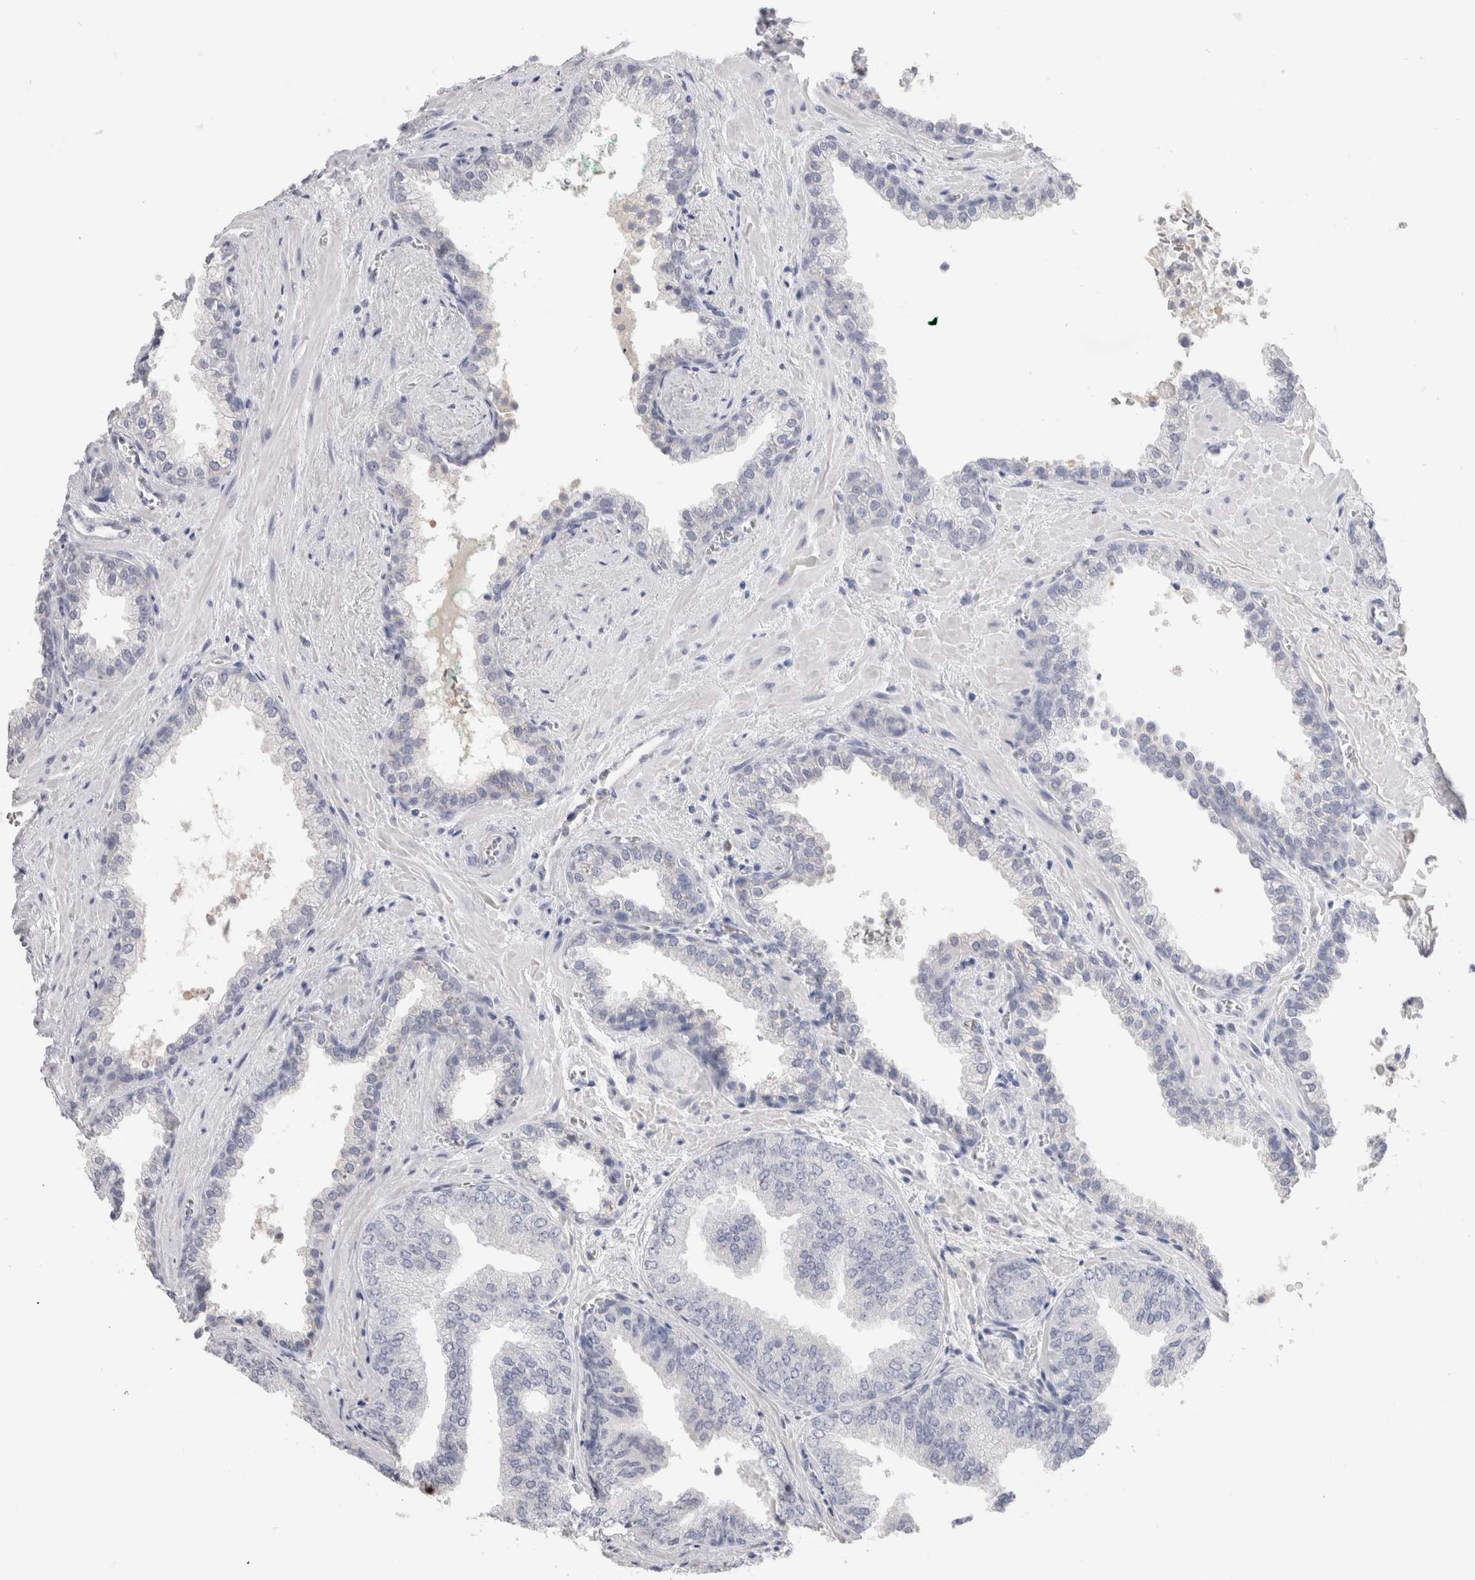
{"staining": {"intensity": "negative", "quantity": "none", "location": "none"}, "tissue": "prostate cancer", "cell_type": "Tumor cells", "image_type": "cancer", "snomed": [{"axis": "morphology", "description": "Adenocarcinoma, Low grade"}, {"axis": "topography", "description": "Prostate"}], "caption": "Immunohistochemistry (IHC) of human prostate cancer displays no staining in tumor cells.", "gene": "LAMP3", "patient": {"sex": "male", "age": 71}}